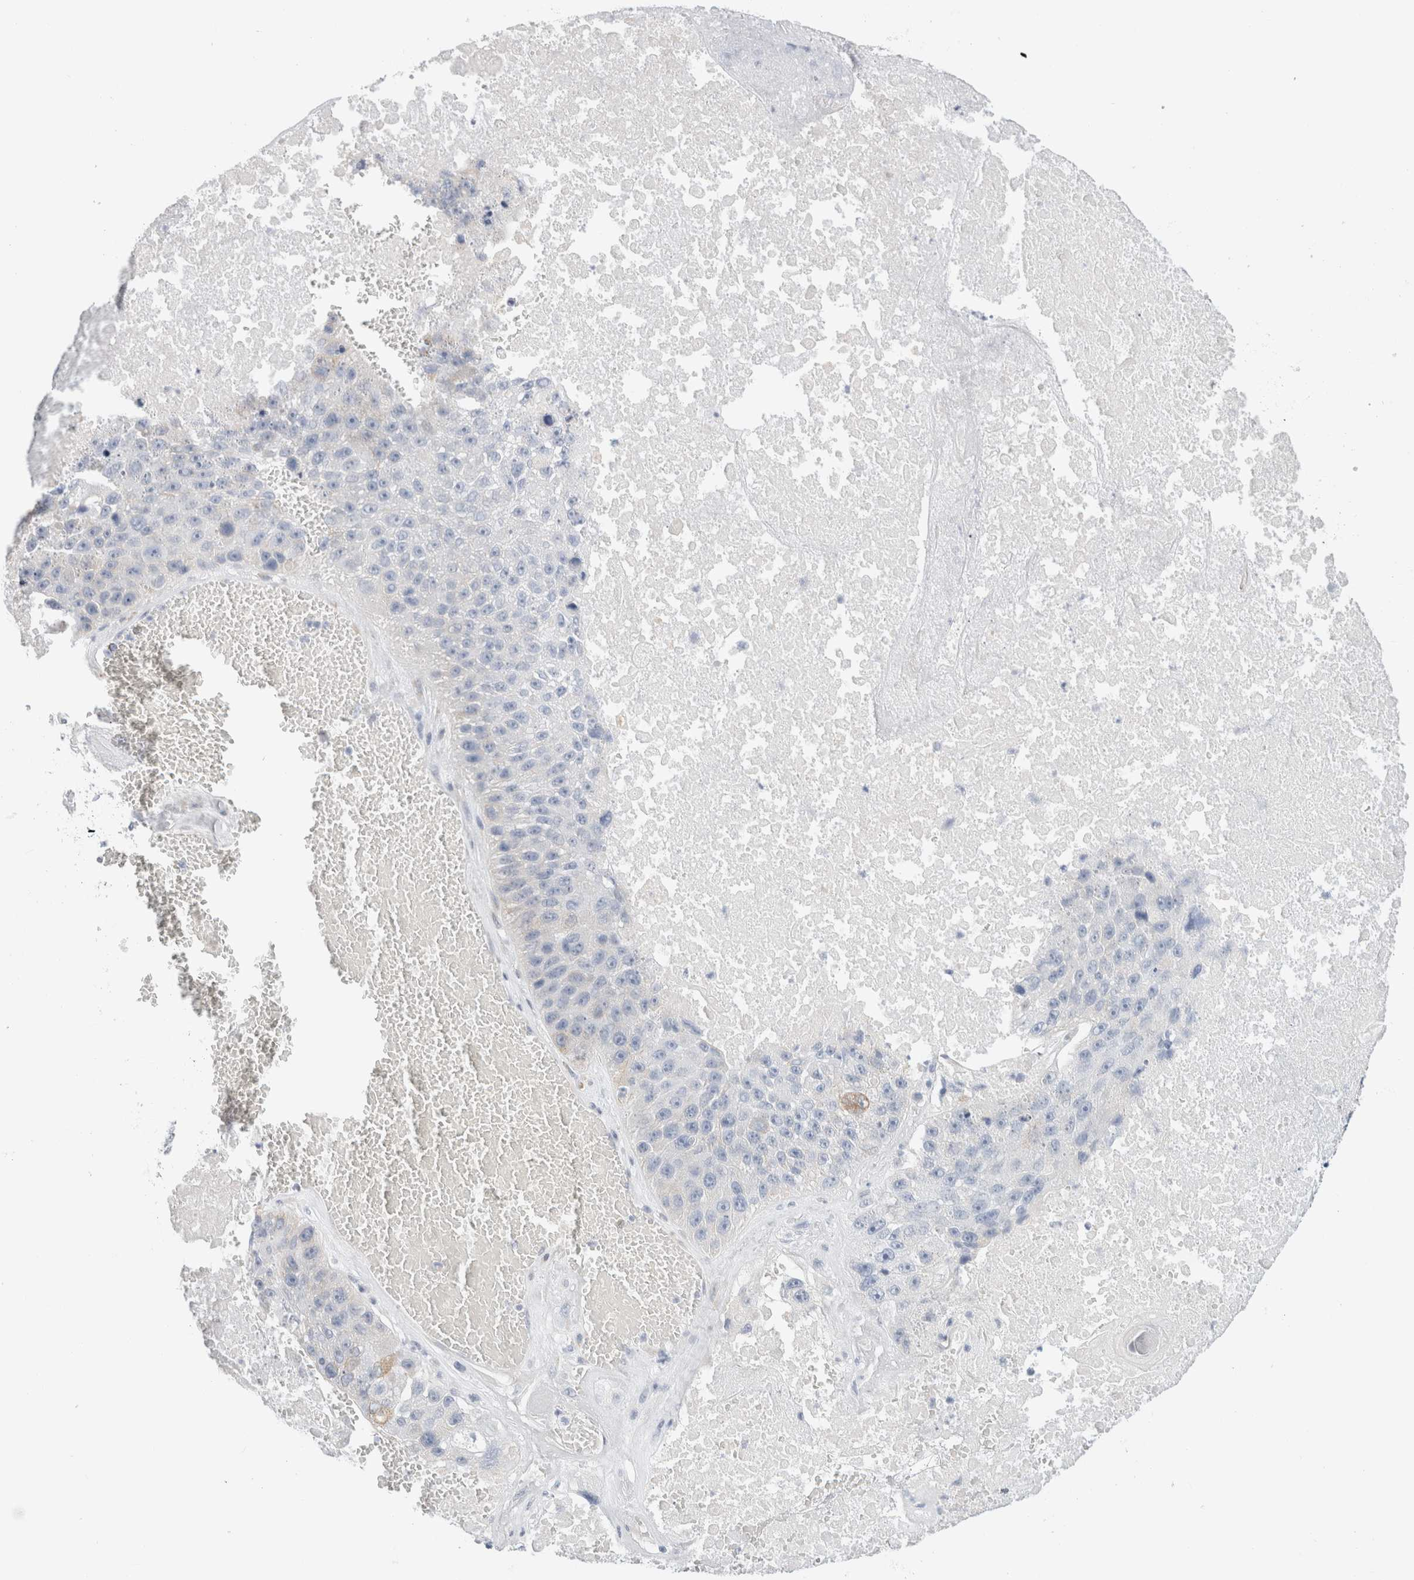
{"staining": {"intensity": "negative", "quantity": "none", "location": "none"}, "tissue": "lung cancer", "cell_type": "Tumor cells", "image_type": "cancer", "snomed": [{"axis": "morphology", "description": "Squamous cell carcinoma, NOS"}, {"axis": "topography", "description": "Lung"}], "caption": "IHC image of neoplastic tissue: human squamous cell carcinoma (lung) stained with DAB (3,3'-diaminobenzidine) reveals no significant protein expression in tumor cells.", "gene": "RTN4", "patient": {"sex": "male", "age": 61}}